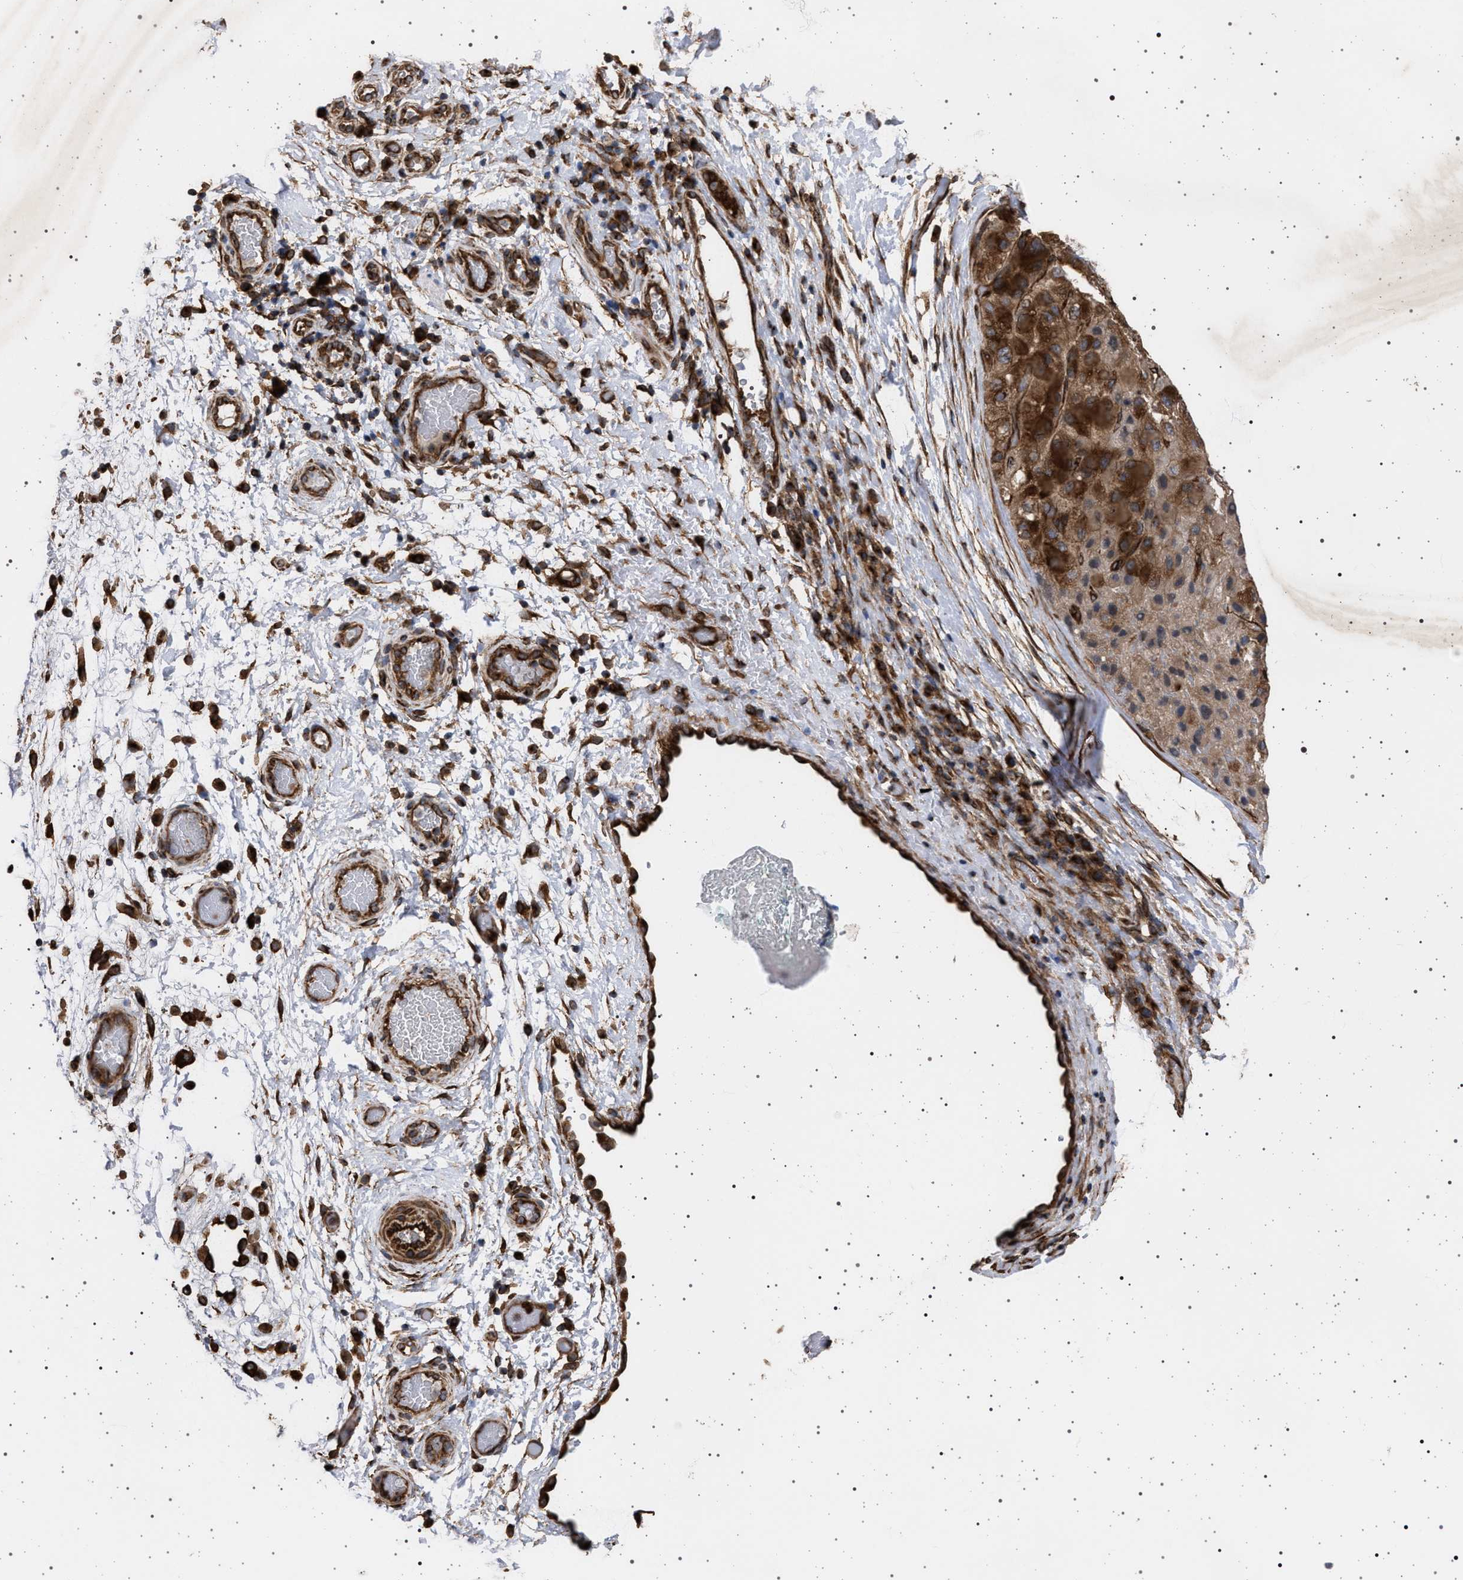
{"staining": {"intensity": "strong", "quantity": ">75%", "location": "cytoplasmic/membranous"}, "tissue": "liver cancer", "cell_type": "Tumor cells", "image_type": "cancer", "snomed": [{"axis": "morphology", "description": "Carcinoma, Hepatocellular, NOS"}, {"axis": "topography", "description": "Liver"}], "caption": "Hepatocellular carcinoma (liver) tissue demonstrates strong cytoplasmic/membranous expression in approximately >75% of tumor cells, visualized by immunohistochemistry. (DAB (3,3'-diaminobenzidine) IHC with brightfield microscopy, high magnification).", "gene": "IFT20", "patient": {"sex": "male", "age": 80}}